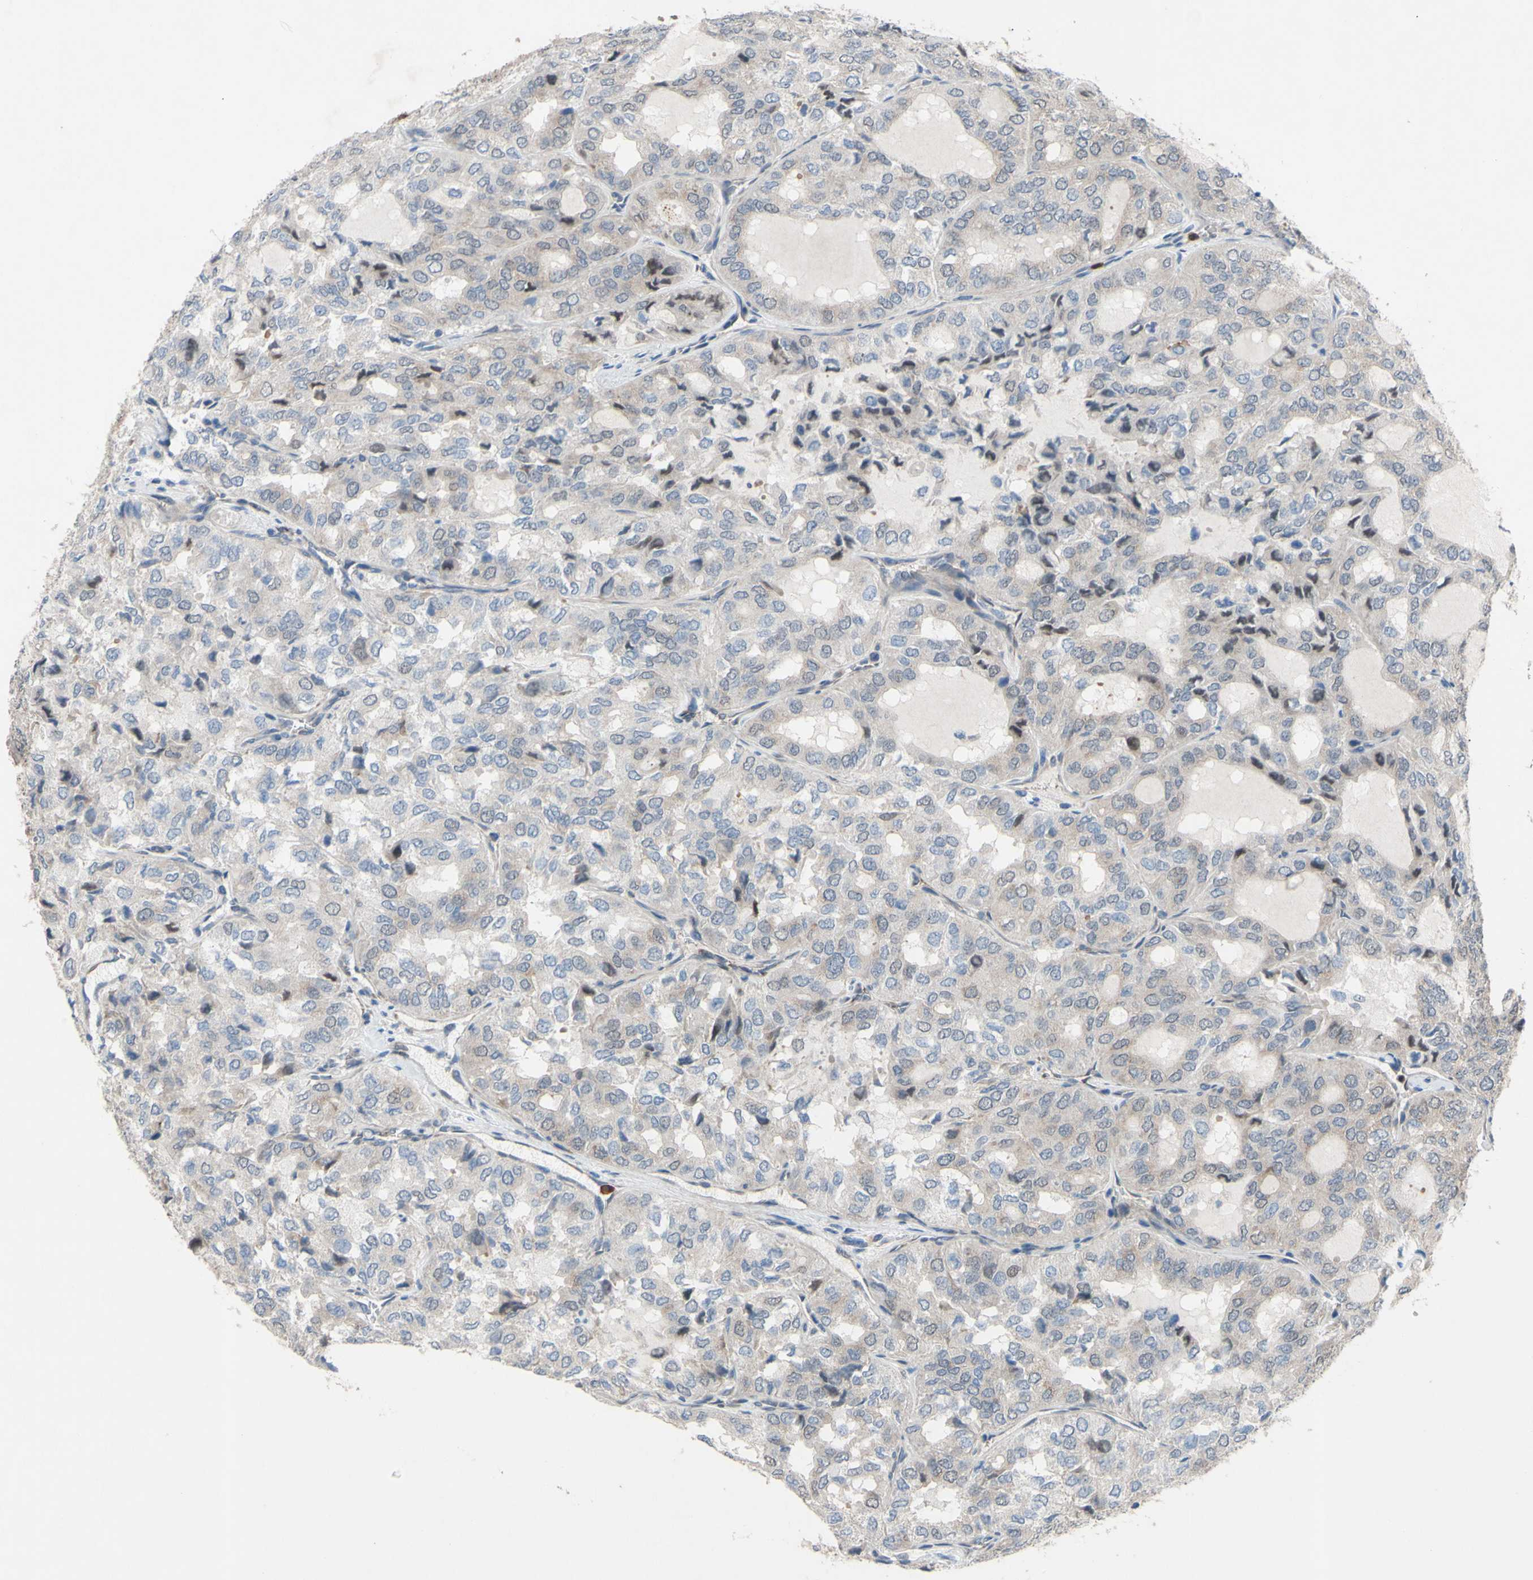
{"staining": {"intensity": "weak", "quantity": ">75%", "location": "cytoplasmic/membranous"}, "tissue": "thyroid cancer", "cell_type": "Tumor cells", "image_type": "cancer", "snomed": [{"axis": "morphology", "description": "Follicular adenoma carcinoma, NOS"}, {"axis": "topography", "description": "Thyroid gland"}], "caption": "Immunohistochemistry (IHC) of thyroid cancer demonstrates low levels of weak cytoplasmic/membranous expression in approximately >75% of tumor cells.", "gene": "GRAMD2B", "patient": {"sex": "male", "age": 75}}